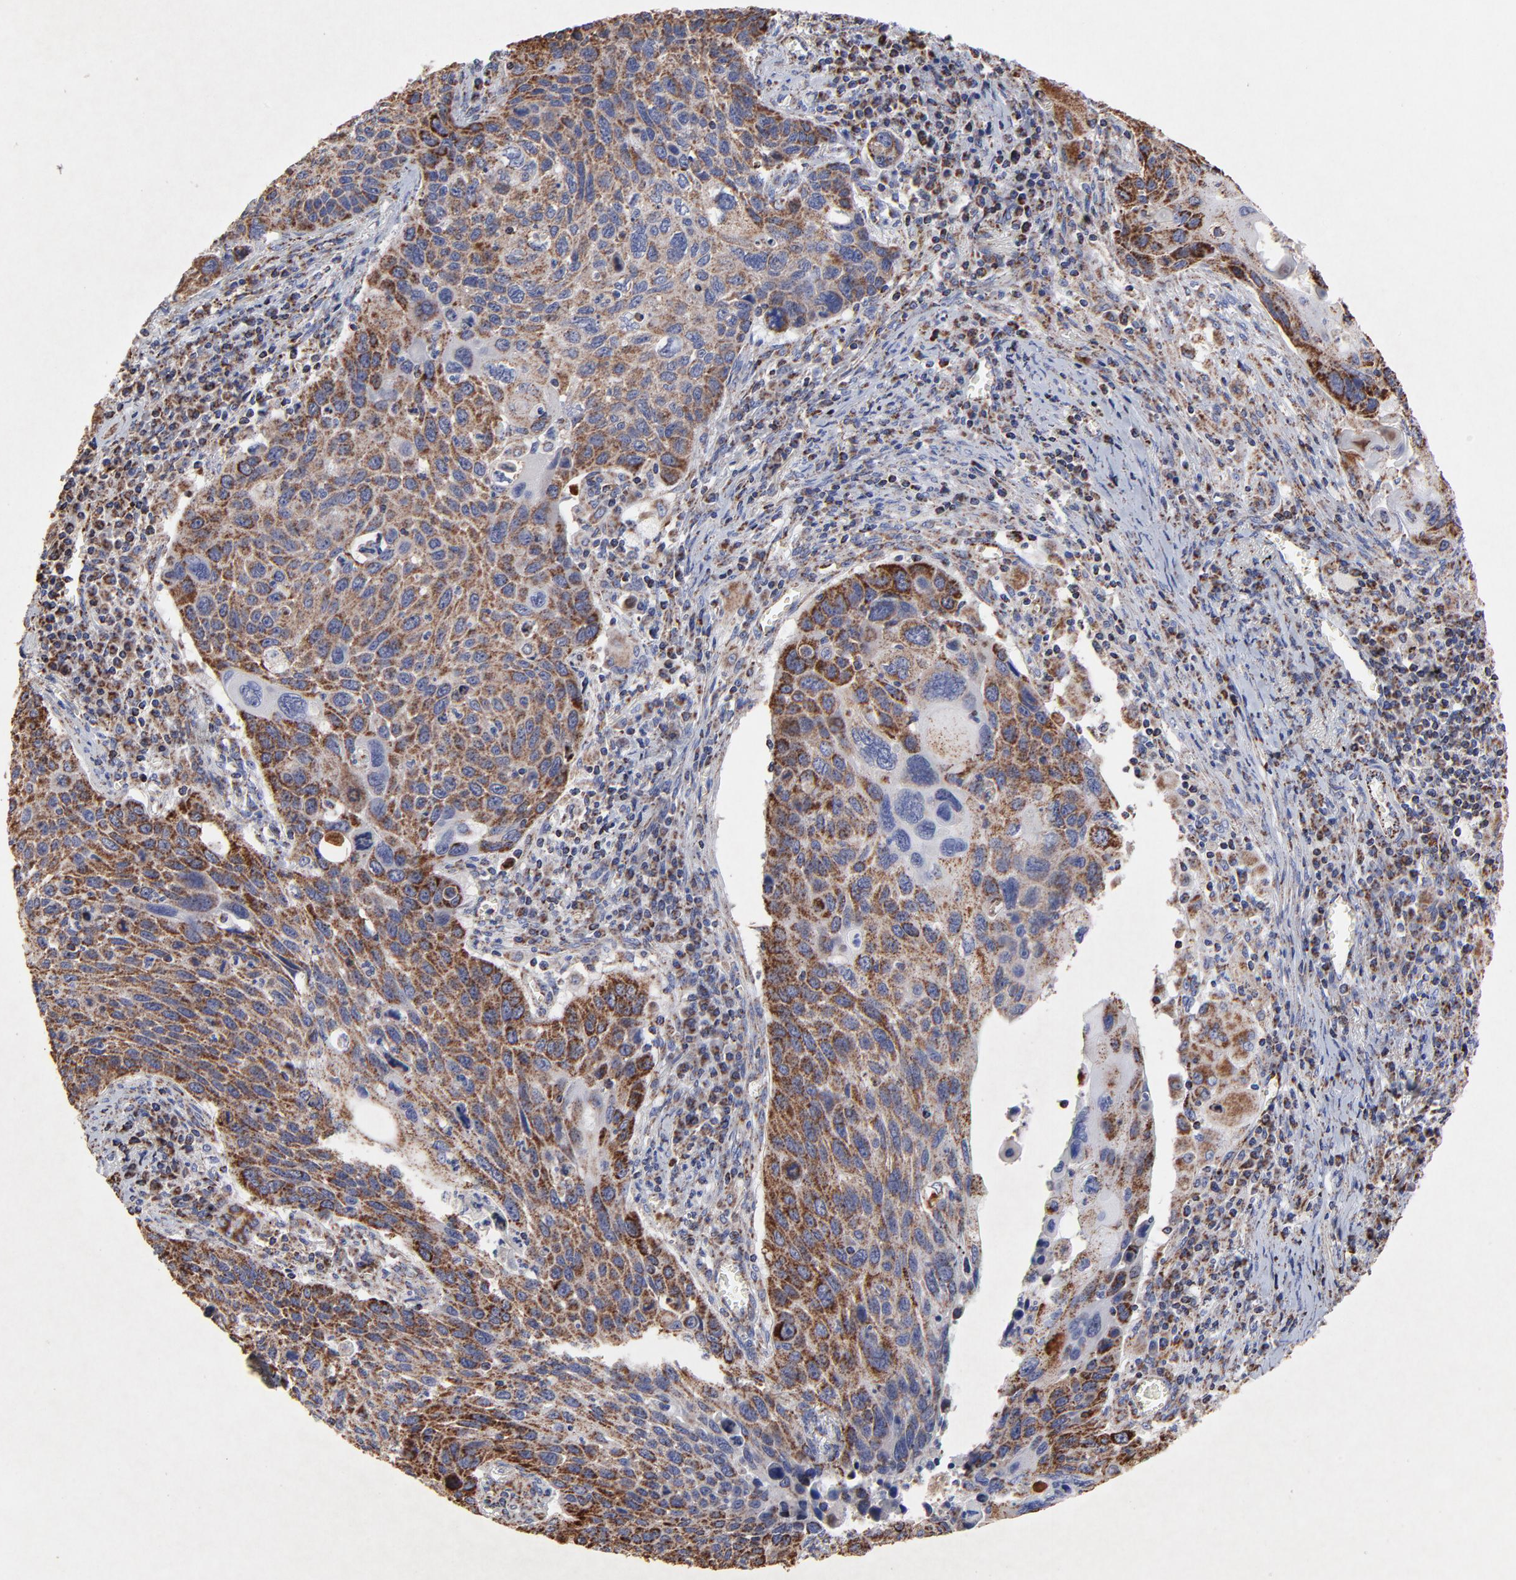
{"staining": {"intensity": "moderate", "quantity": ">75%", "location": "cytoplasmic/membranous"}, "tissue": "lung cancer", "cell_type": "Tumor cells", "image_type": "cancer", "snomed": [{"axis": "morphology", "description": "Squamous cell carcinoma, NOS"}, {"axis": "topography", "description": "Lung"}], "caption": "Immunohistochemistry (IHC) of squamous cell carcinoma (lung) demonstrates medium levels of moderate cytoplasmic/membranous staining in approximately >75% of tumor cells.", "gene": "SSBP1", "patient": {"sex": "male", "age": 68}}